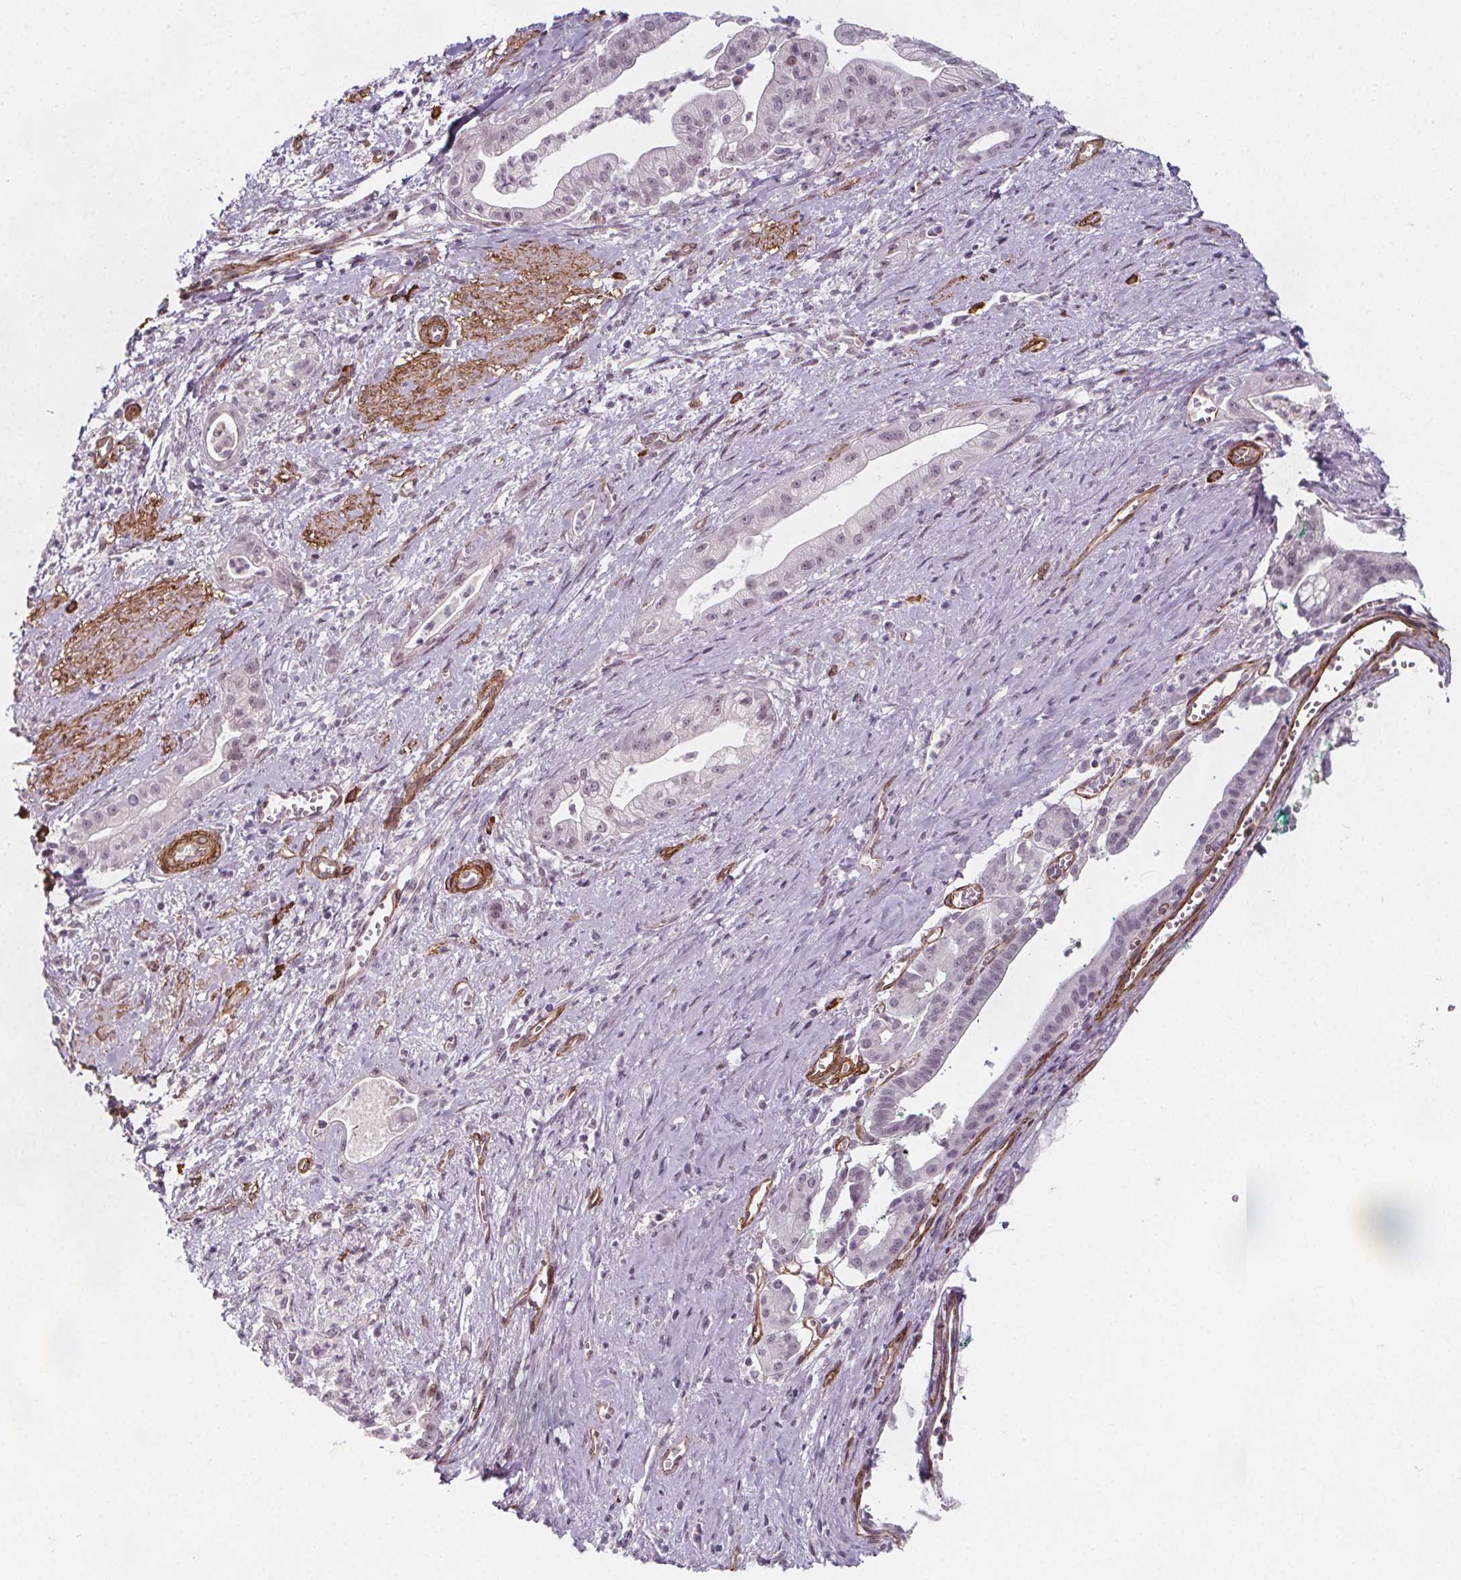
{"staining": {"intensity": "negative", "quantity": "none", "location": "none"}, "tissue": "pancreatic cancer", "cell_type": "Tumor cells", "image_type": "cancer", "snomed": [{"axis": "morphology", "description": "Normal tissue, NOS"}, {"axis": "morphology", "description": "Adenocarcinoma, NOS"}, {"axis": "topography", "description": "Lymph node"}, {"axis": "topography", "description": "Pancreas"}], "caption": "DAB (3,3'-diaminobenzidine) immunohistochemical staining of adenocarcinoma (pancreatic) demonstrates no significant staining in tumor cells.", "gene": "HAS1", "patient": {"sex": "female", "age": 58}}